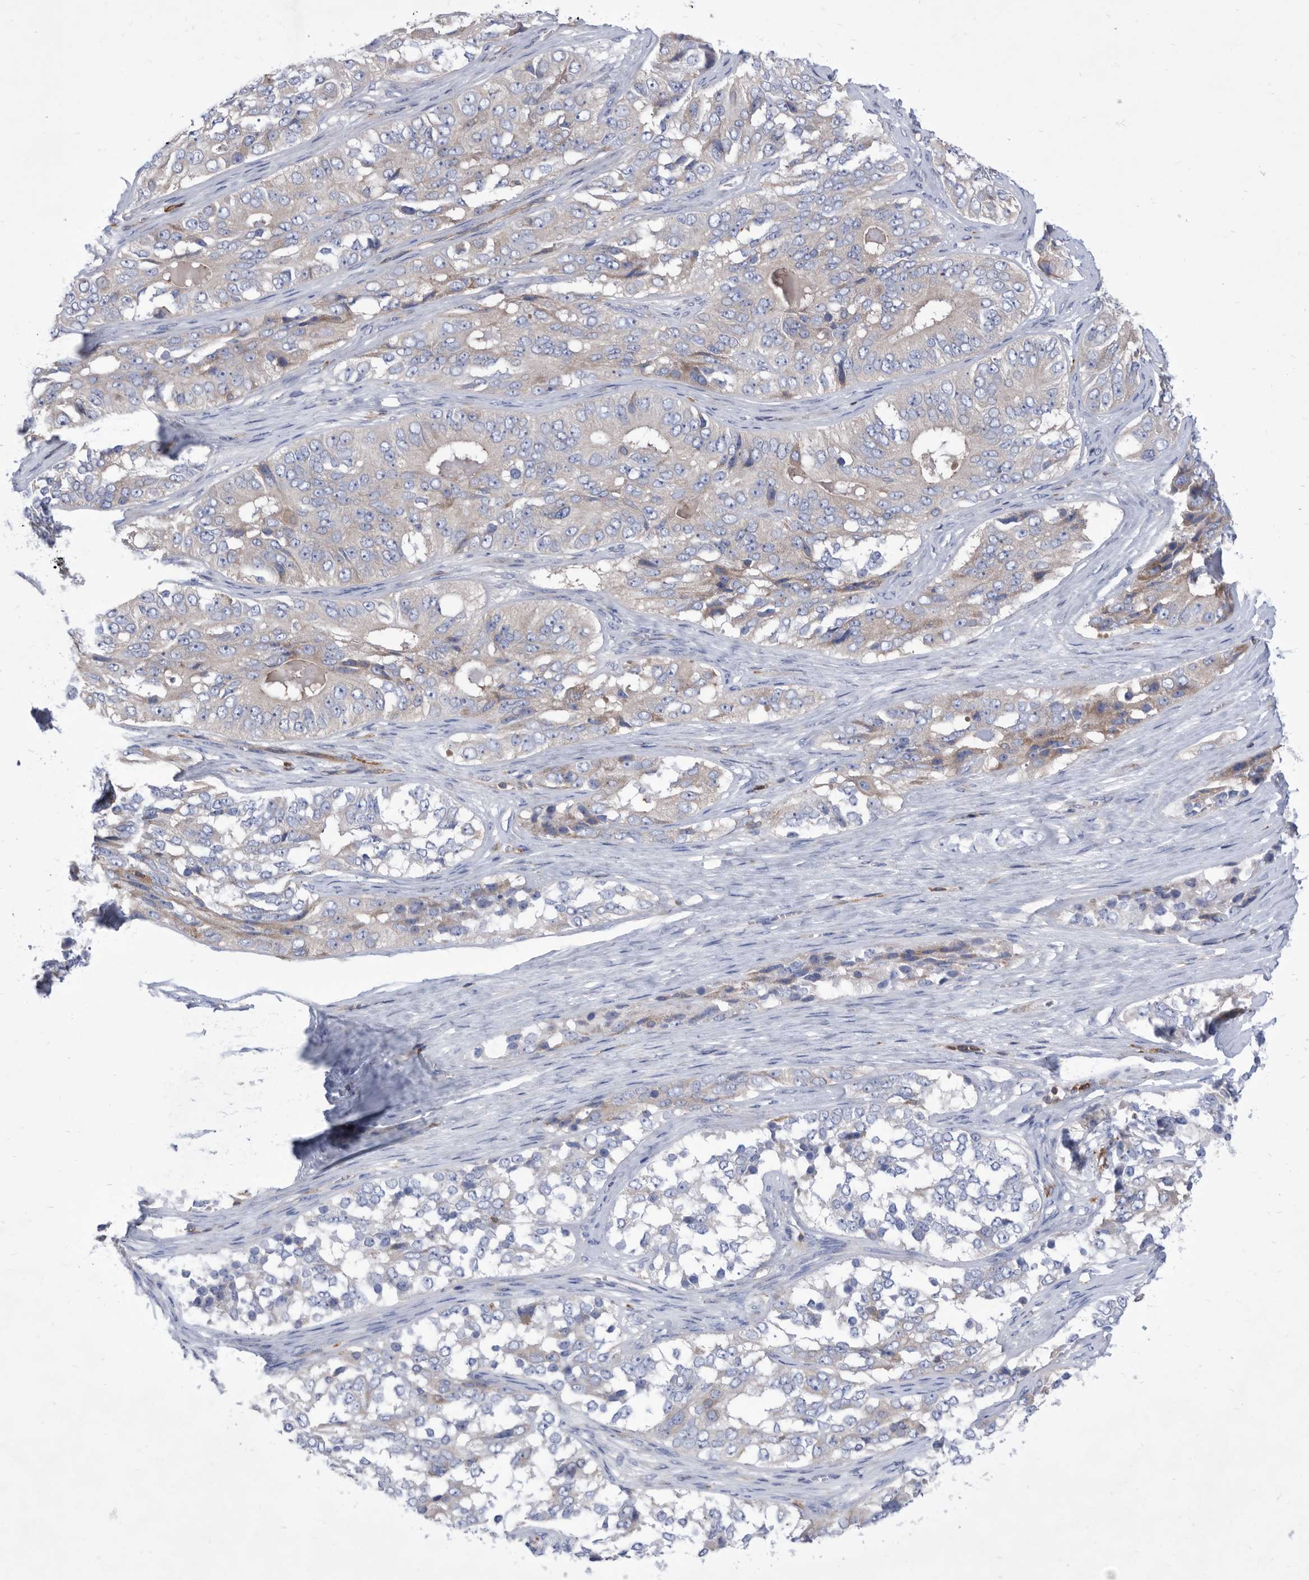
{"staining": {"intensity": "weak", "quantity": "<25%", "location": "cytoplasmic/membranous"}, "tissue": "ovarian cancer", "cell_type": "Tumor cells", "image_type": "cancer", "snomed": [{"axis": "morphology", "description": "Carcinoma, endometroid"}, {"axis": "topography", "description": "Ovary"}], "caption": "The photomicrograph demonstrates no staining of tumor cells in endometroid carcinoma (ovarian).", "gene": "SMG7", "patient": {"sex": "female", "age": 51}}